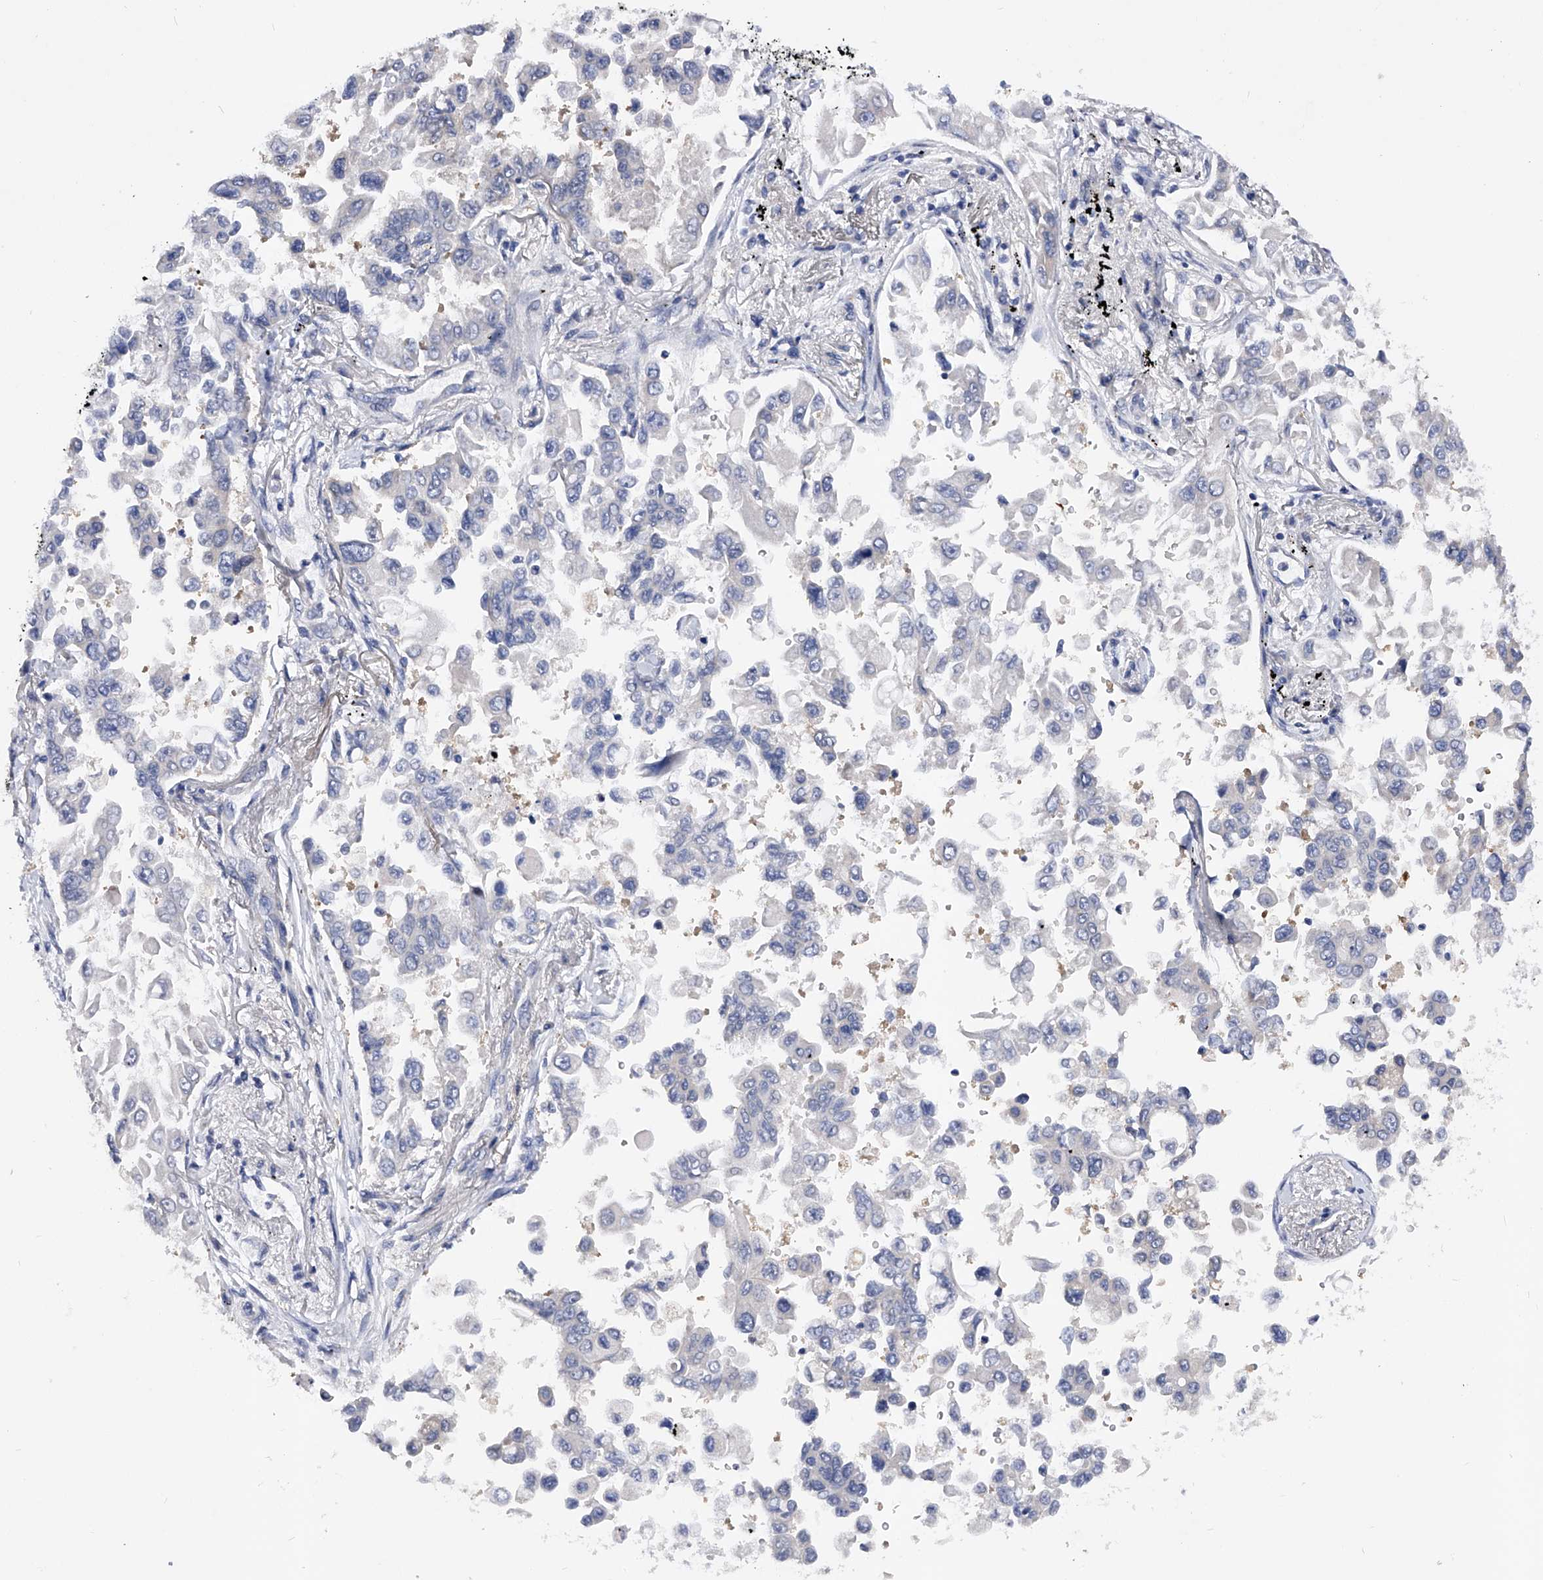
{"staining": {"intensity": "negative", "quantity": "none", "location": "none"}, "tissue": "lung cancer", "cell_type": "Tumor cells", "image_type": "cancer", "snomed": [{"axis": "morphology", "description": "Adenocarcinoma, NOS"}, {"axis": "topography", "description": "Lung"}], "caption": "An immunohistochemistry histopathology image of adenocarcinoma (lung) is shown. There is no staining in tumor cells of adenocarcinoma (lung).", "gene": "PPP5C", "patient": {"sex": "female", "age": 67}}